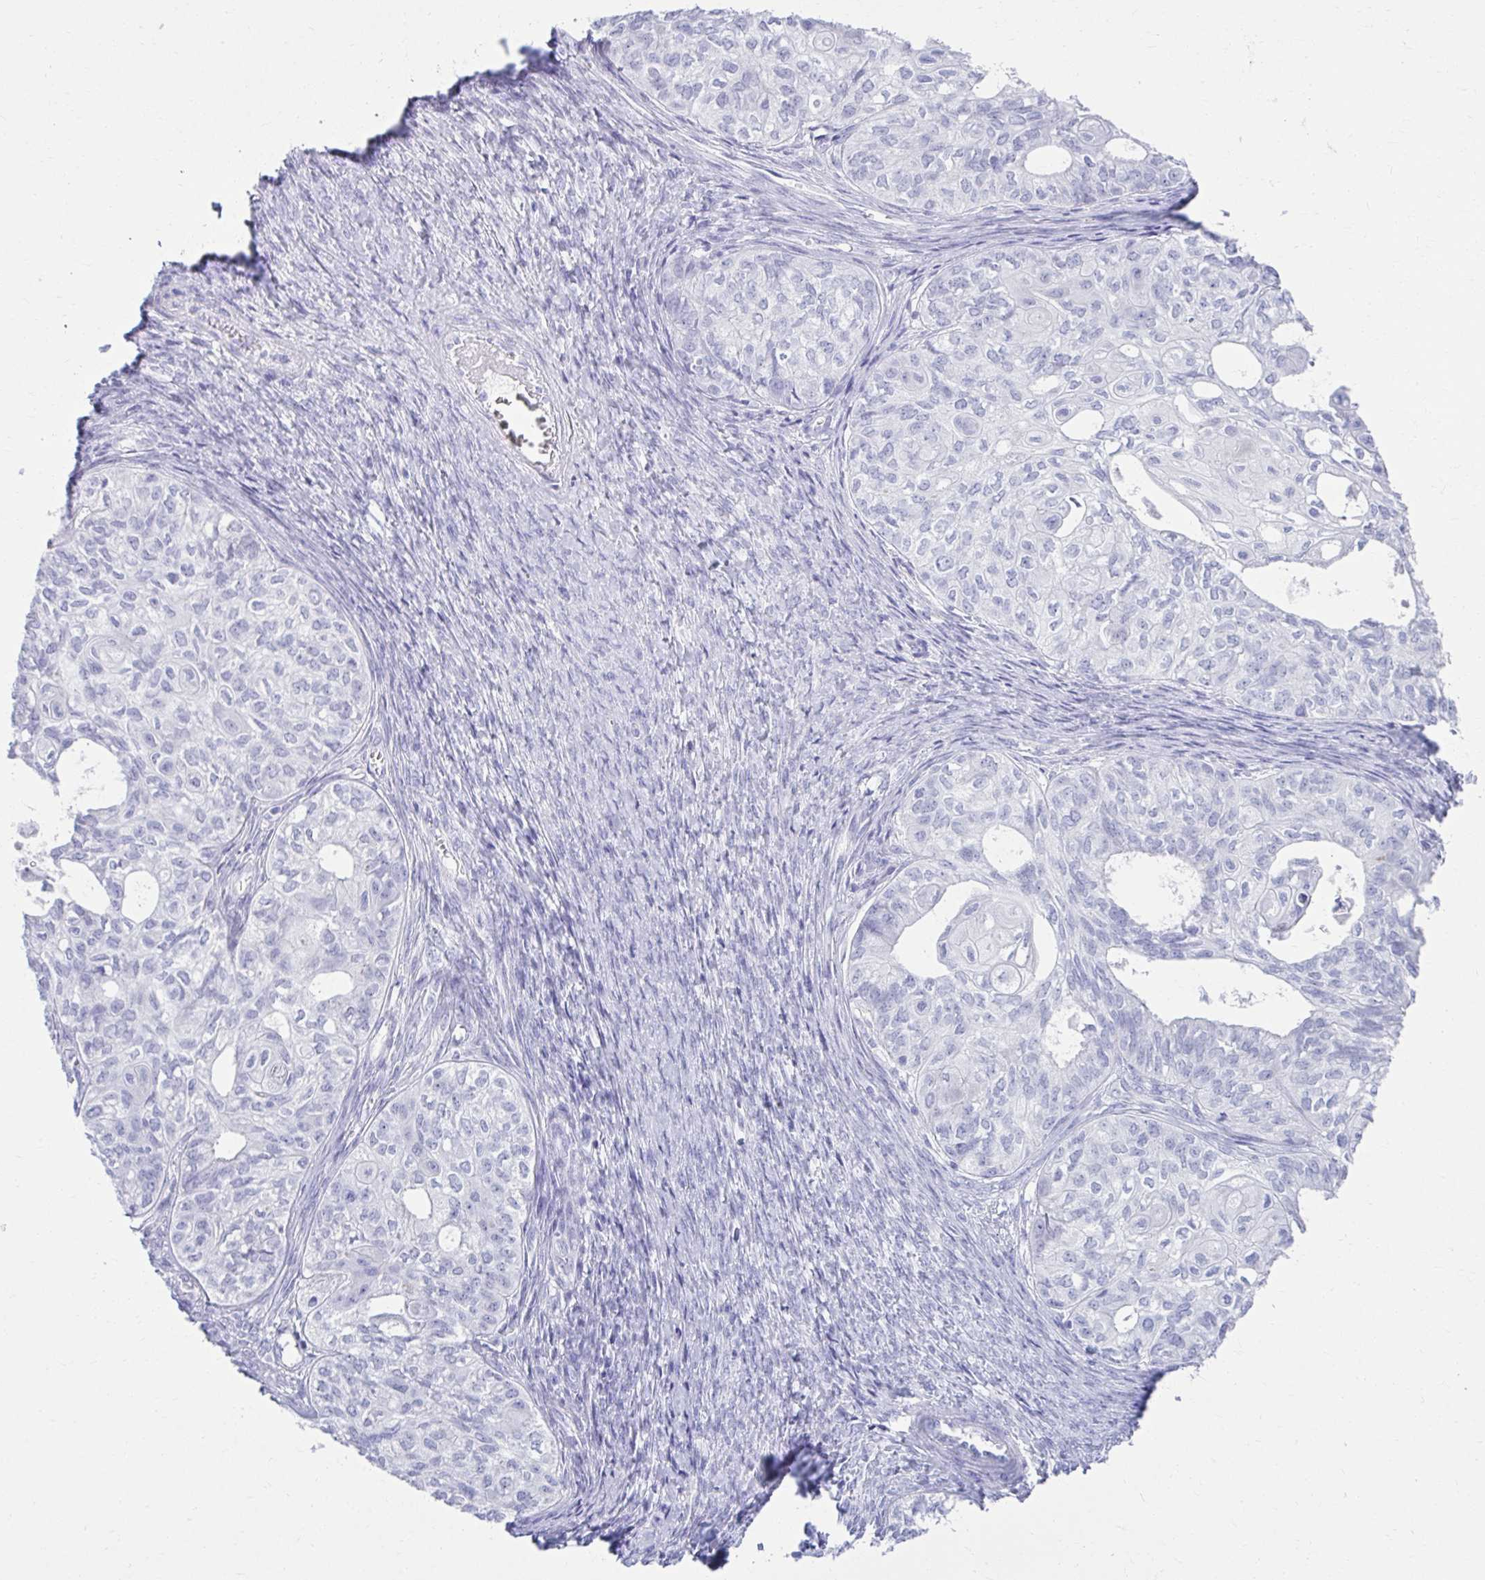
{"staining": {"intensity": "negative", "quantity": "none", "location": "none"}, "tissue": "ovarian cancer", "cell_type": "Tumor cells", "image_type": "cancer", "snomed": [{"axis": "morphology", "description": "Carcinoma, endometroid"}, {"axis": "topography", "description": "Ovary"}], "caption": "Immunohistochemical staining of human ovarian cancer (endometroid carcinoma) exhibits no significant expression in tumor cells.", "gene": "ATP4B", "patient": {"sex": "female", "age": 64}}